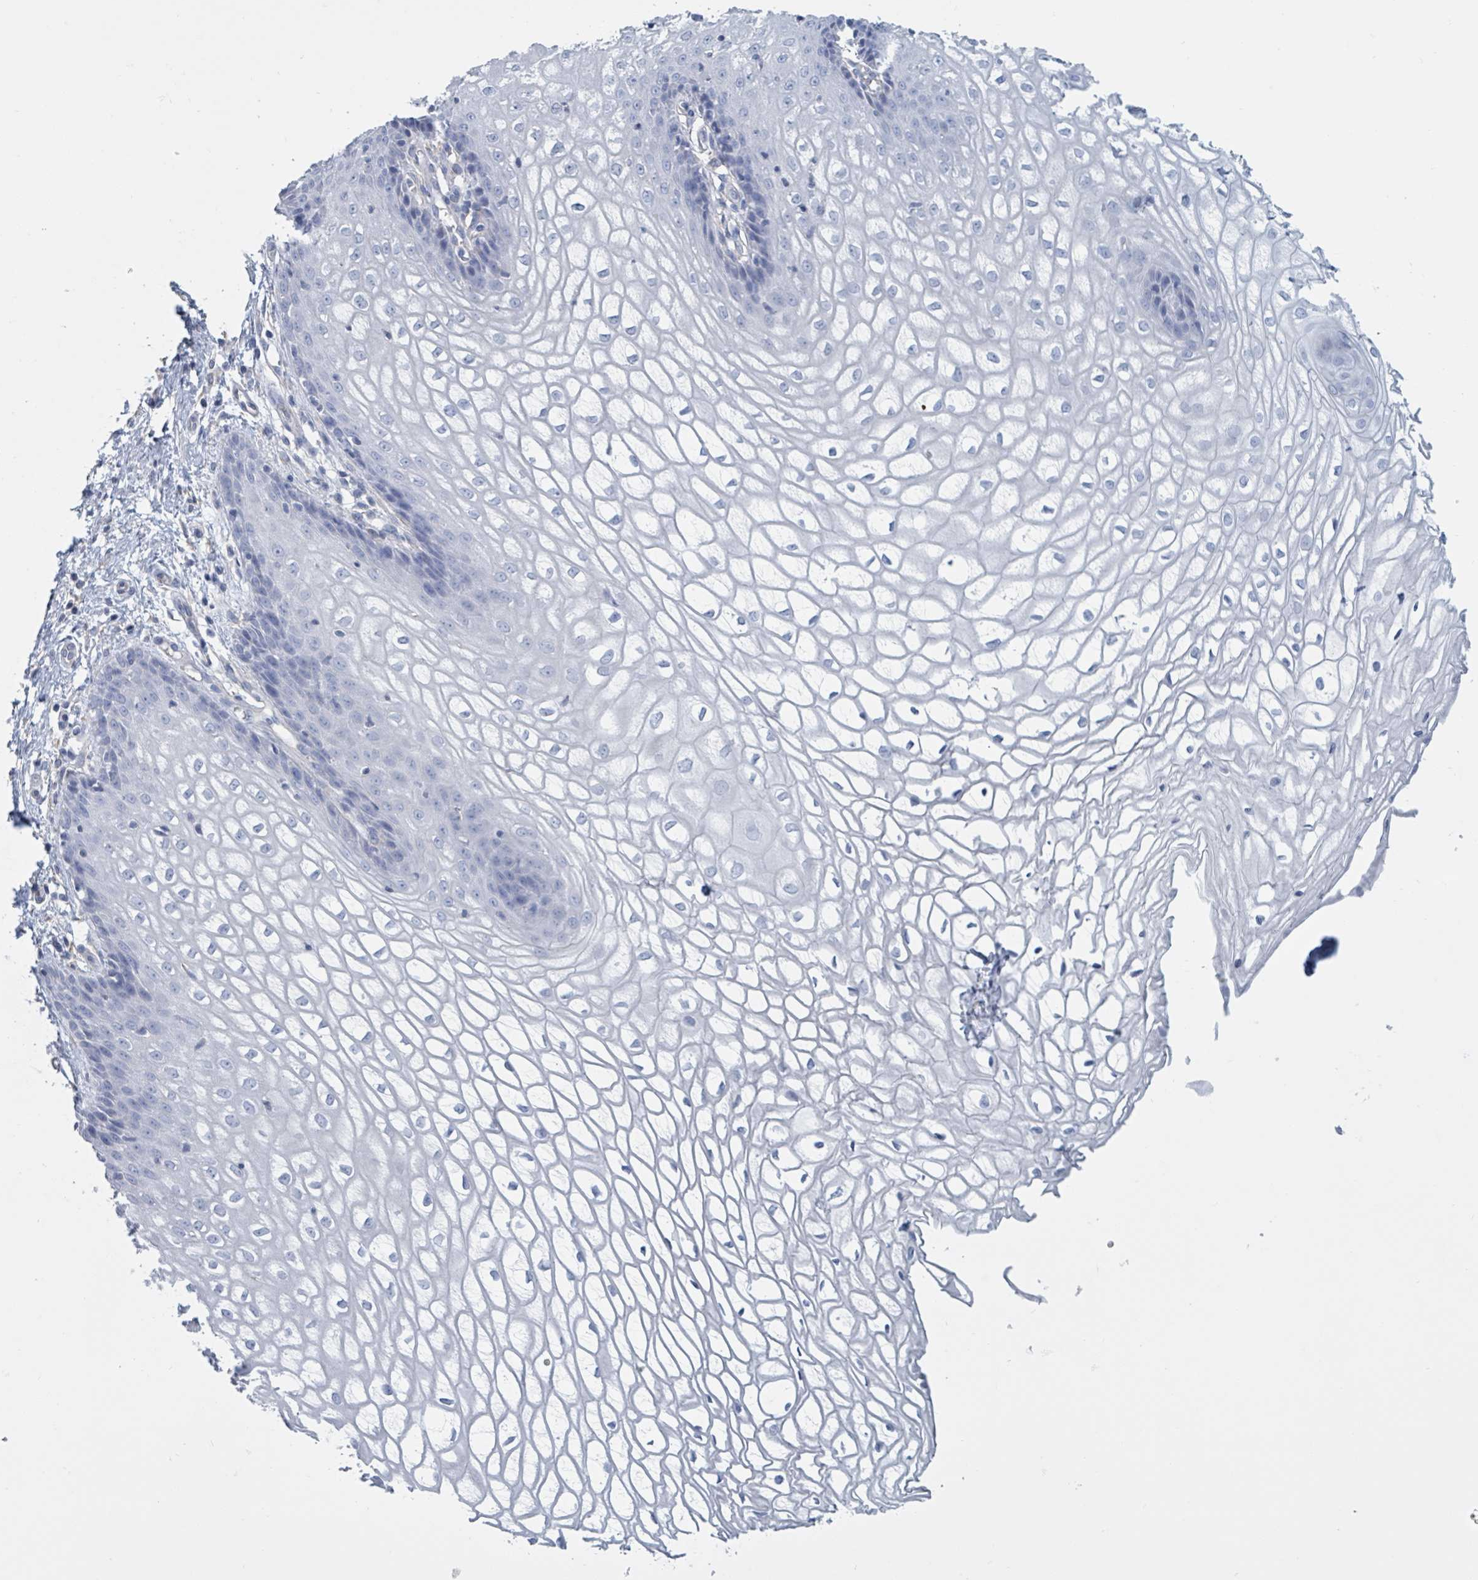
{"staining": {"intensity": "negative", "quantity": "none", "location": "none"}, "tissue": "vagina", "cell_type": "Squamous epithelial cells", "image_type": "normal", "snomed": [{"axis": "morphology", "description": "Normal tissue, NOS"}, {"axis": "topography", "description": "Vagina"}], "caption": "High magnification brightfield microscopy of normal vagina stained with DAB (brown) and counterstained with hematoxylin (blue): squamous epithelial cells show no significant expression. (DAB immunohistochemistry with hematoxylin counter stain).", "gene": "CT45A10", "patient": {"sex": "female", "age": 34}}